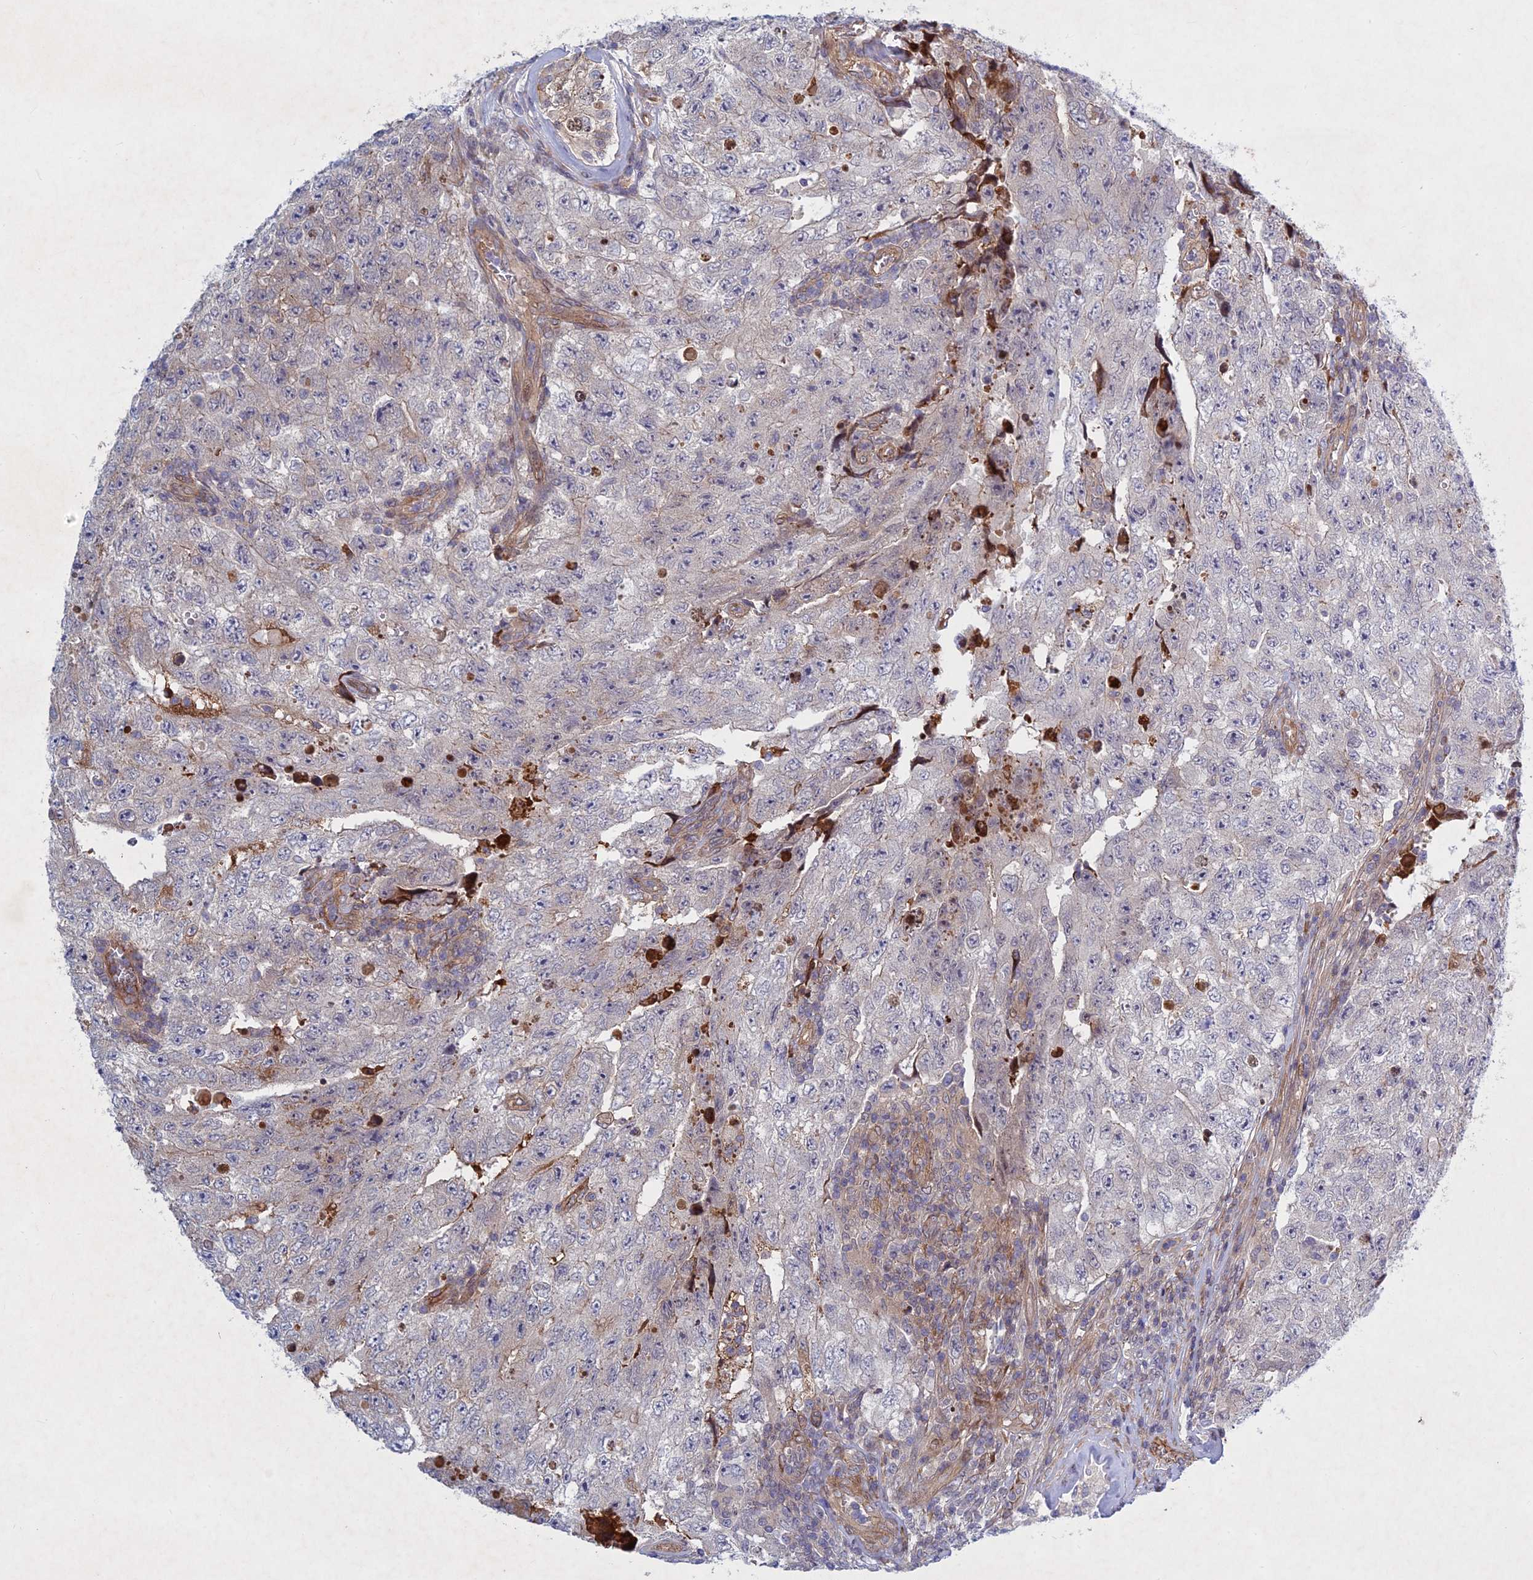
{"staining": {"intensity": "negative", "quantity": "none", "location": "none"}, "tissue": "testis cancer", "cell_type": "Tumor cells", "image_type": "cancer", "snomed": [{"axis": "morphology", "description": "Carcinoma, Embryonal, NOS"}, {"axis": "topography", "description": "Testis"}], "caption": "IHC histopathology image of neoplastic tissue: human testis cancer stained with DAB (3,3'-diaminobenzidine) displays no significant protein positivity in tumor cells. The staining is performed using DAB brown chromogen with nuclei counter-stained in using hematoxylin.", "gene": "PTHLH", "patient": {"sex": "male", "age": 17}}